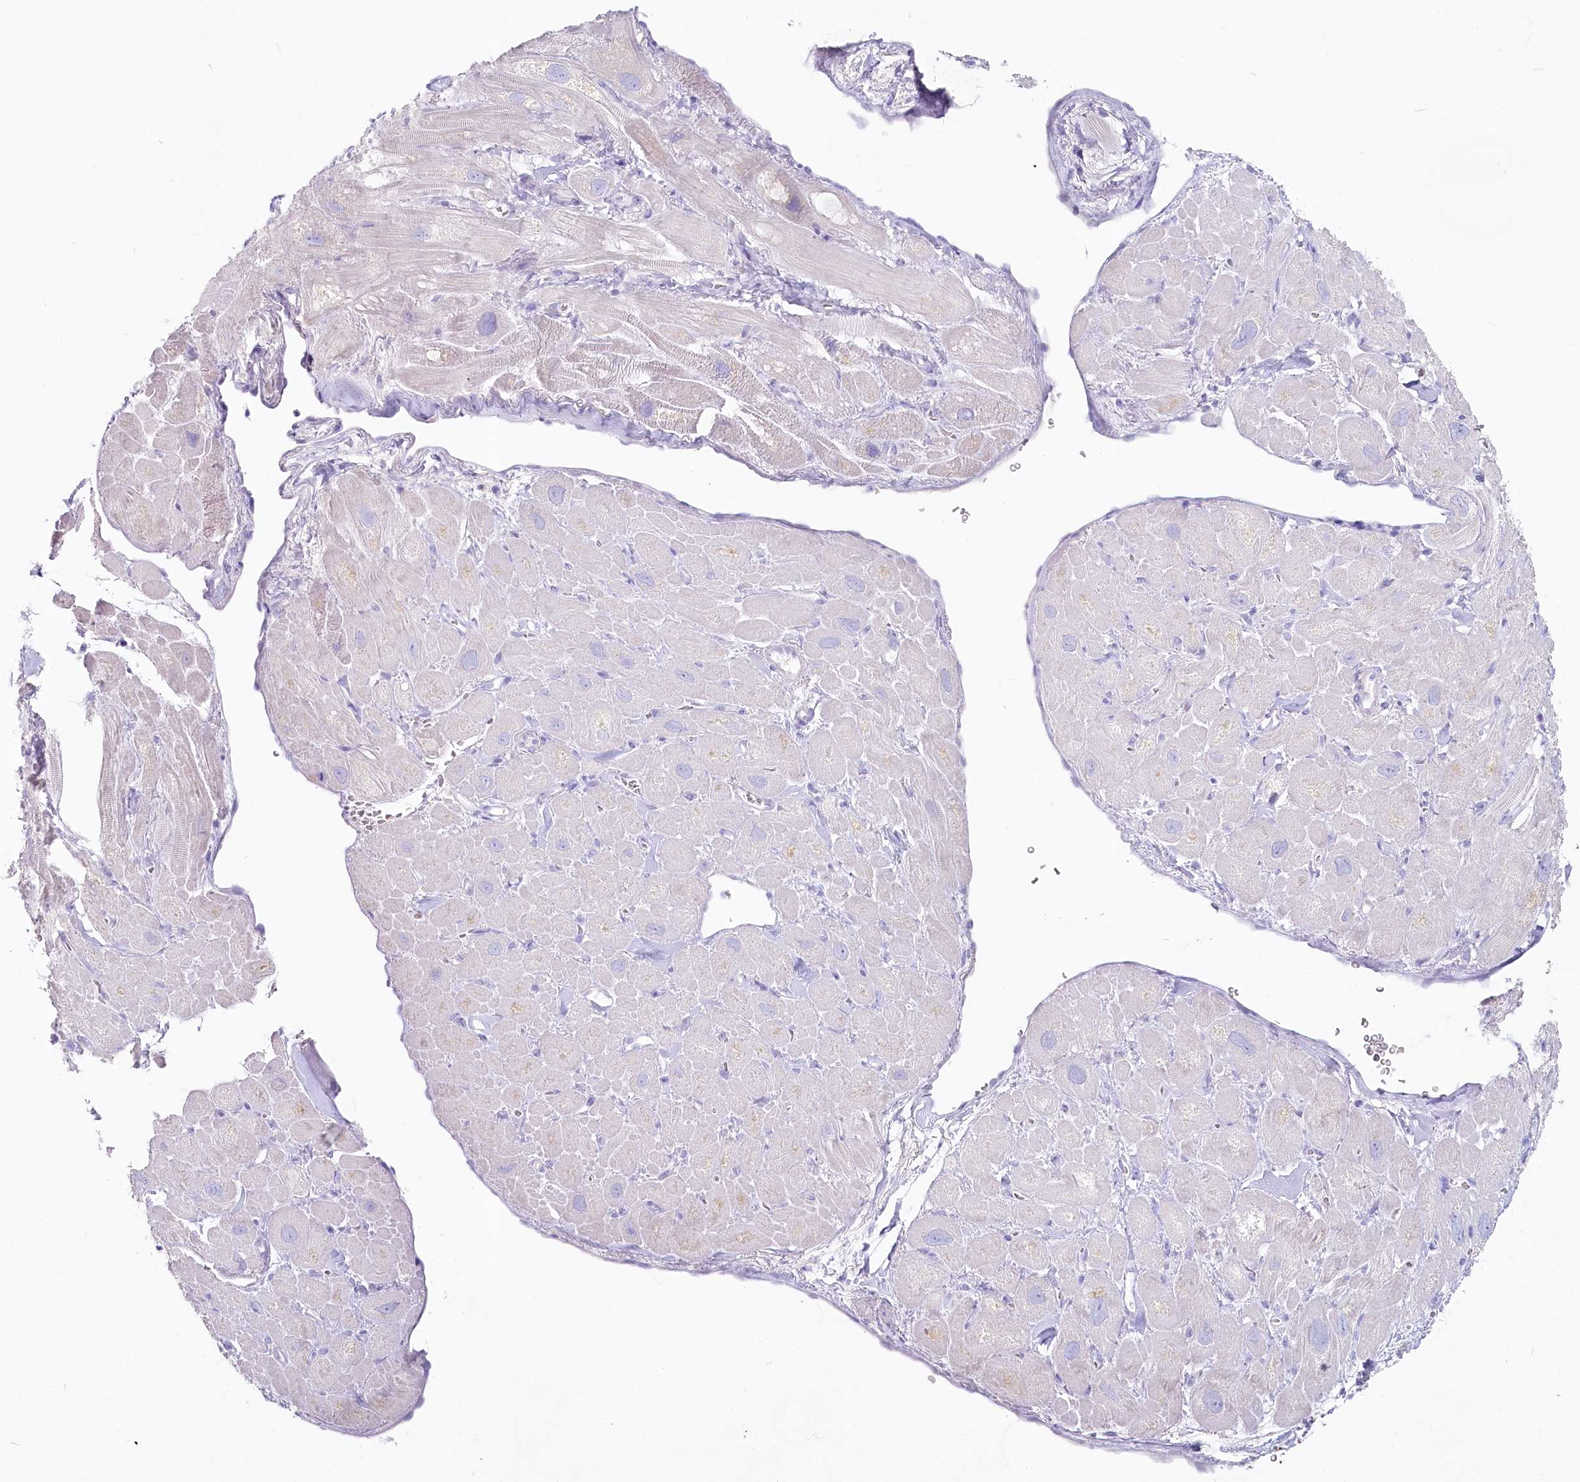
{"staining": {"intensity": "negative", "quantity": "none", "location": "none"}, "tissue": "heart muscle", "cell_type": "Cardiomyocytes", "image_type": "normal", "snomed": [{"axis": "morphology", "description": "Normal tissue, NOS"}, {"axis": "topography", "description": "Heart"}], "caption": "Immunohistochemistry (IHC) image of normal heart muscle: human heart muscle stained with DAB (3,3'-diaminobenzidine) exhibits no significant protein expression in cardiomyocytes.", "gene": "IFIT5", "patient": {"sex": "male", "age": 49}}